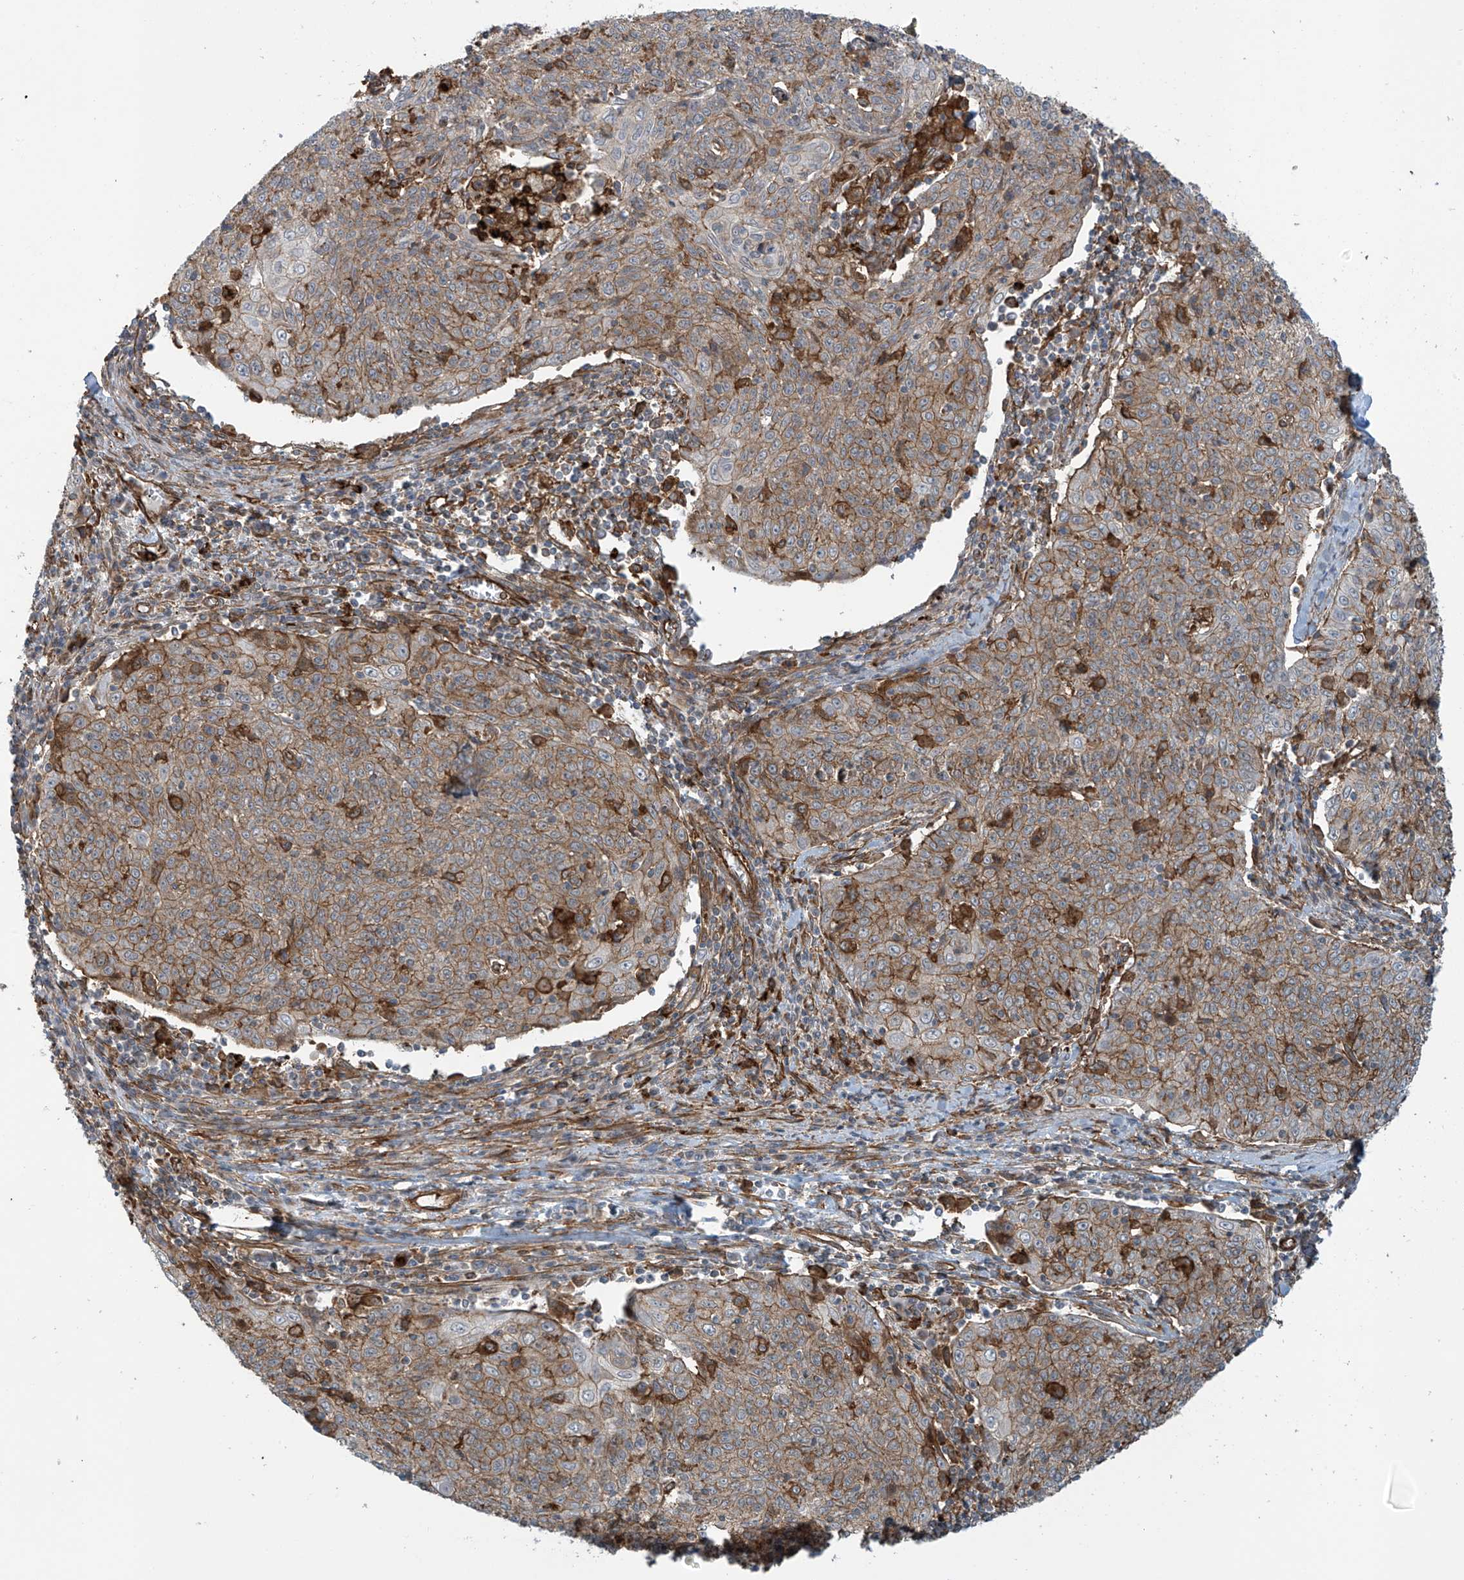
{"staining": {"intensity": "moderate", "quantity": ">75%", "location": "cytoplasmic/membranous"}, "tissue": "cervical cancer", "cell_type": "Tumor cells", "image_type": "cancer", "snomed": [{"axis": "morphology", "description": "Squamous cell carcinoma, NOS"}, {"axis": "topography", "description": "Cervix"}], "caption": "A high-resolution photomicrograph shows immunohistochemistry staining of cervical squamous cell carcinoma, which exhibits moderate cytoplasmic/membranous positivity in about >75% of tumor cells. (IHC, brightfield microscopy, high magnification).", "gene": "SLC9A2", "patient": {"sex": "female", "age": 48}}